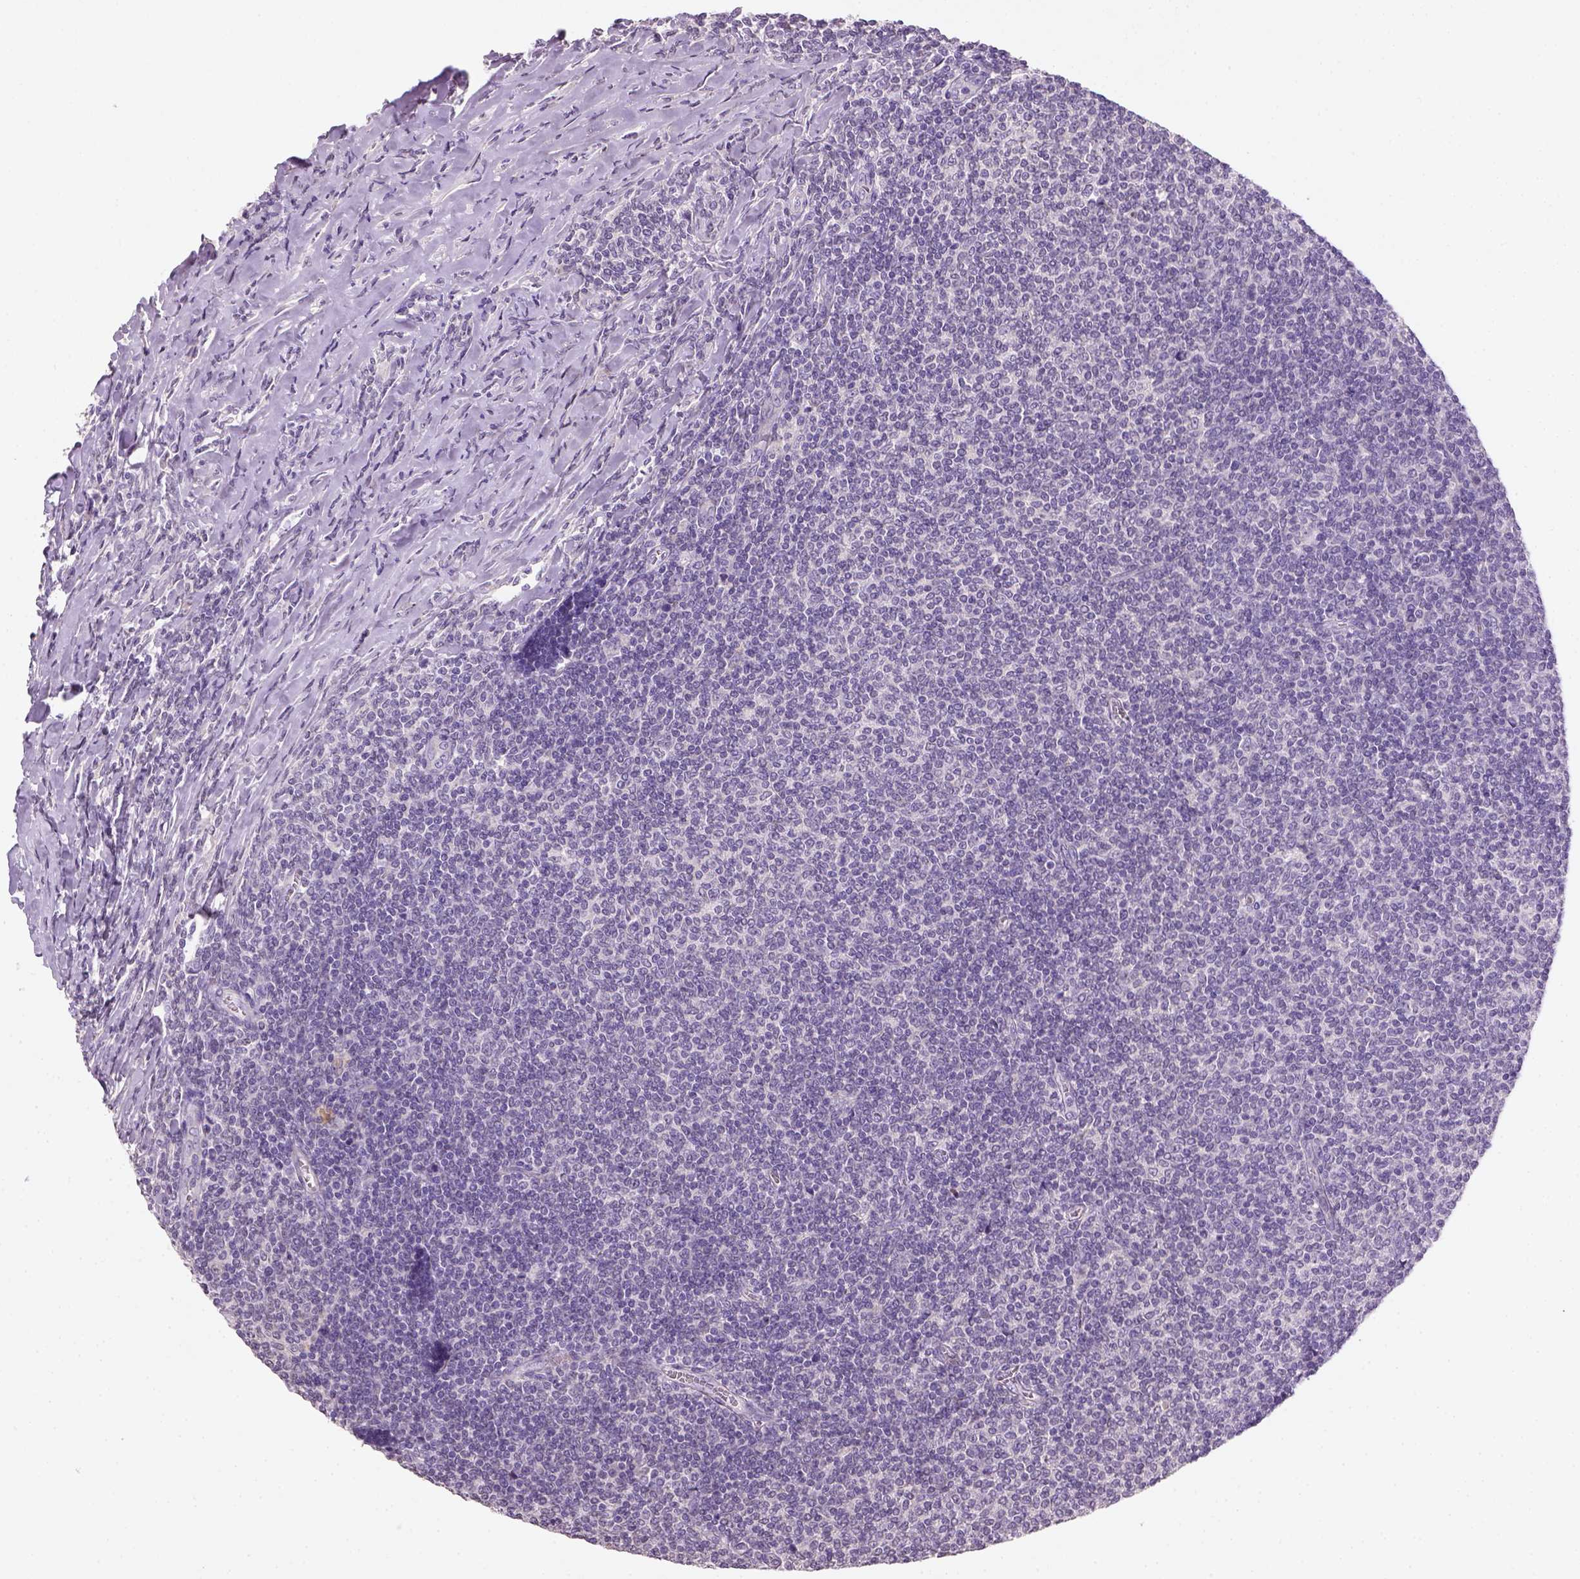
{"staining": {"intensity": "negative", "quantity": "none", "location": "none"}, "tissue": "lymphoma", "cell_type": "Tumor cells", "image_type": "cancer", "snomed": [{"axis": "morphology", "description": "Malignant lymphoma, non-Hodgkin's type, Low grade"}, {"axis": "topography", "description": "Lymph node"}], "caption": "Immunohistochemical staining of lymphoma reveals no significant staining in tumor cells.", "gene": "NUDT6", "patient": {"sex": "male", "age": 52}}